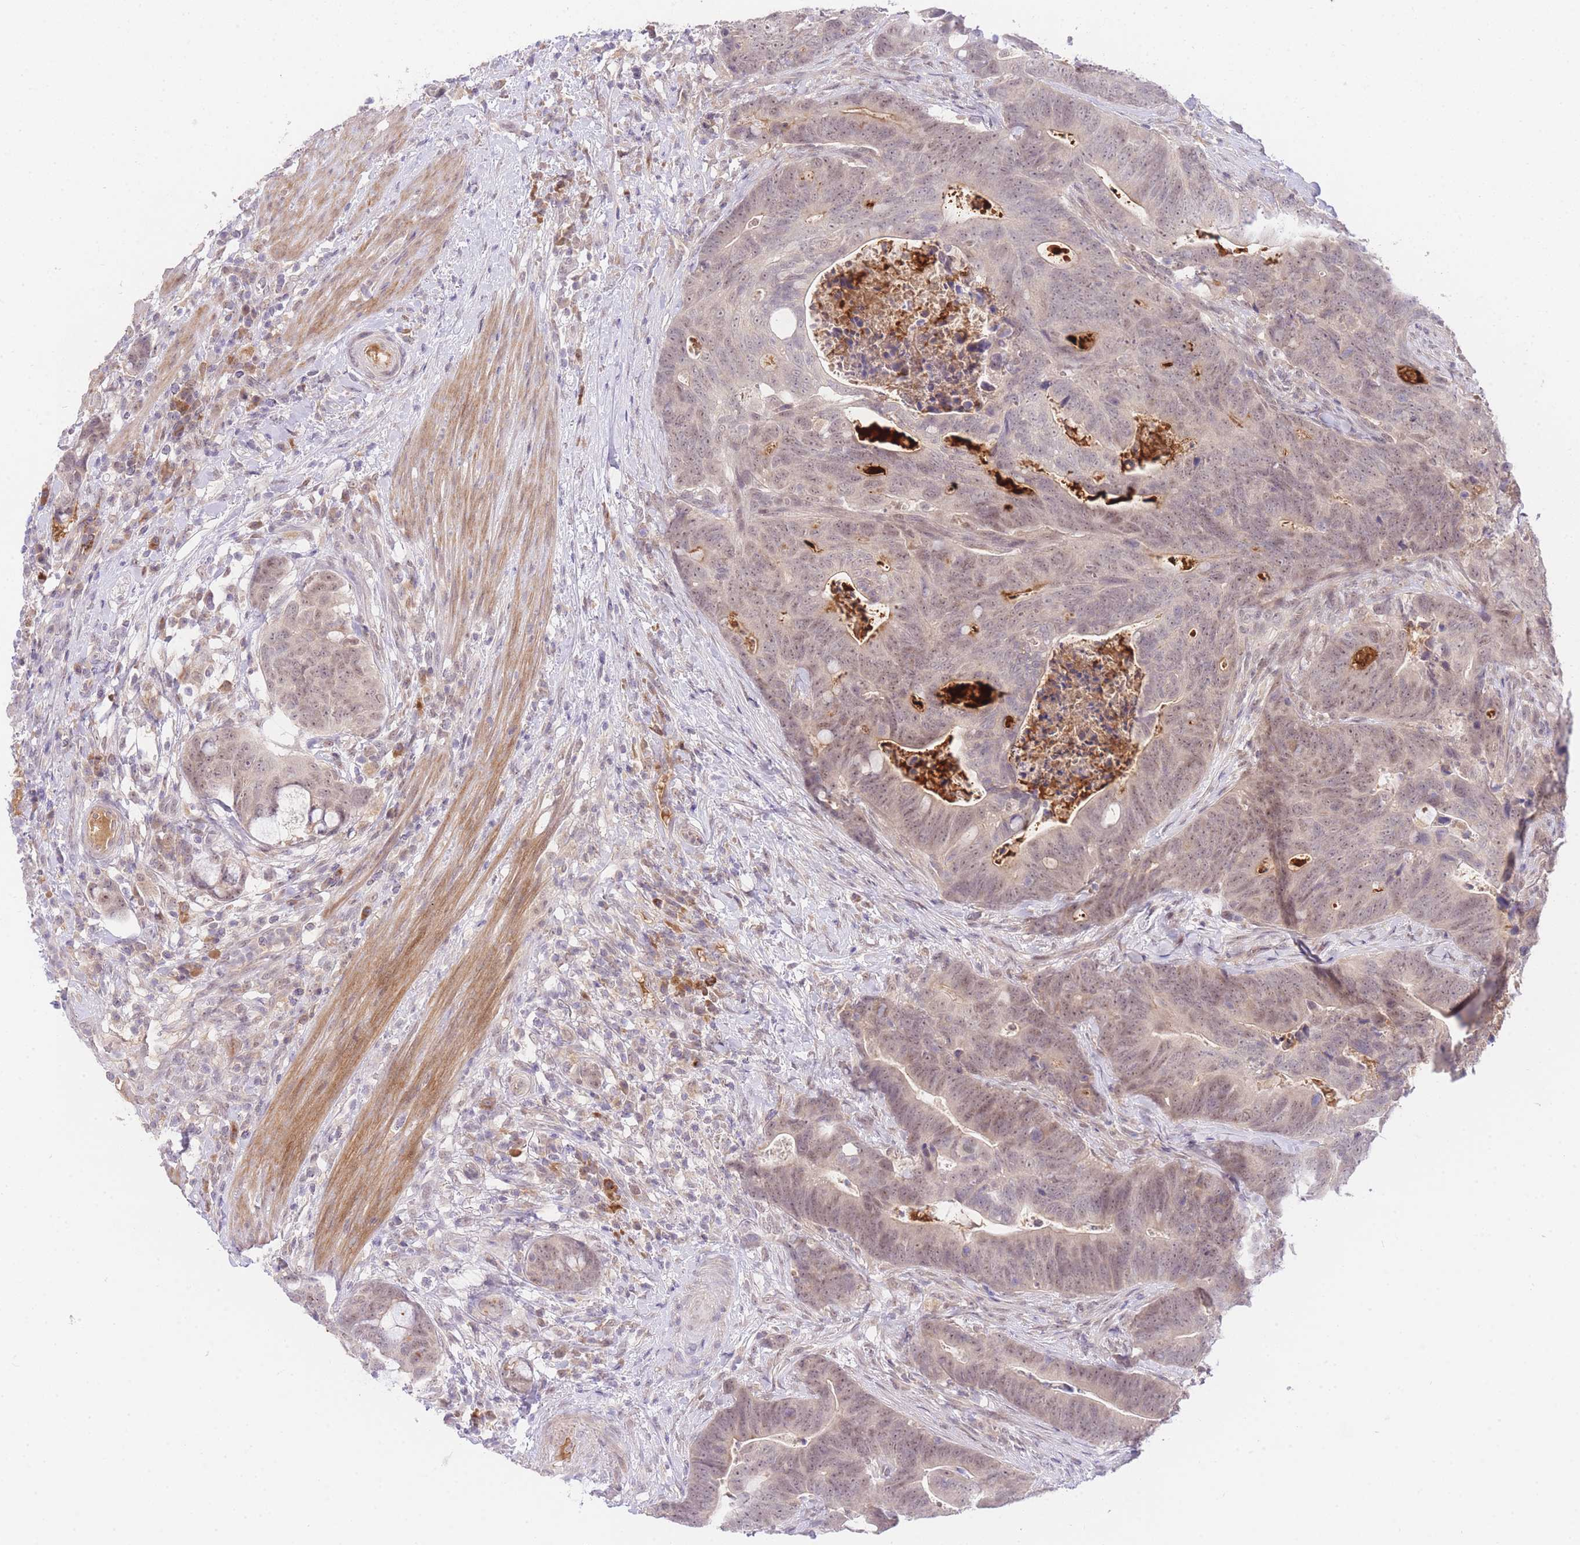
{"staining": {"intensity": "moderate", "quantity": ">75%", "location": "nuclear"}, "tissue": "colorectal cancer", "cell_type": "Tumor cells", "image_type": "cancer", "snomed": [{"axis": "morphology", "description": "Adenocarcinoma, NOS"}, {"axis": "topography", "description": "Colon"}], "caption": "An IHC image of tumor tissue is shown. Protein staining in brown shows moderate nuclear positivity in colorectal adenocarcinoma within tumor cells. The protein of interest is shown in brown color, while the nuclei are stained blue.", "gene": "SLC25A33", "patient": {"sex": "female", "age": 82}}